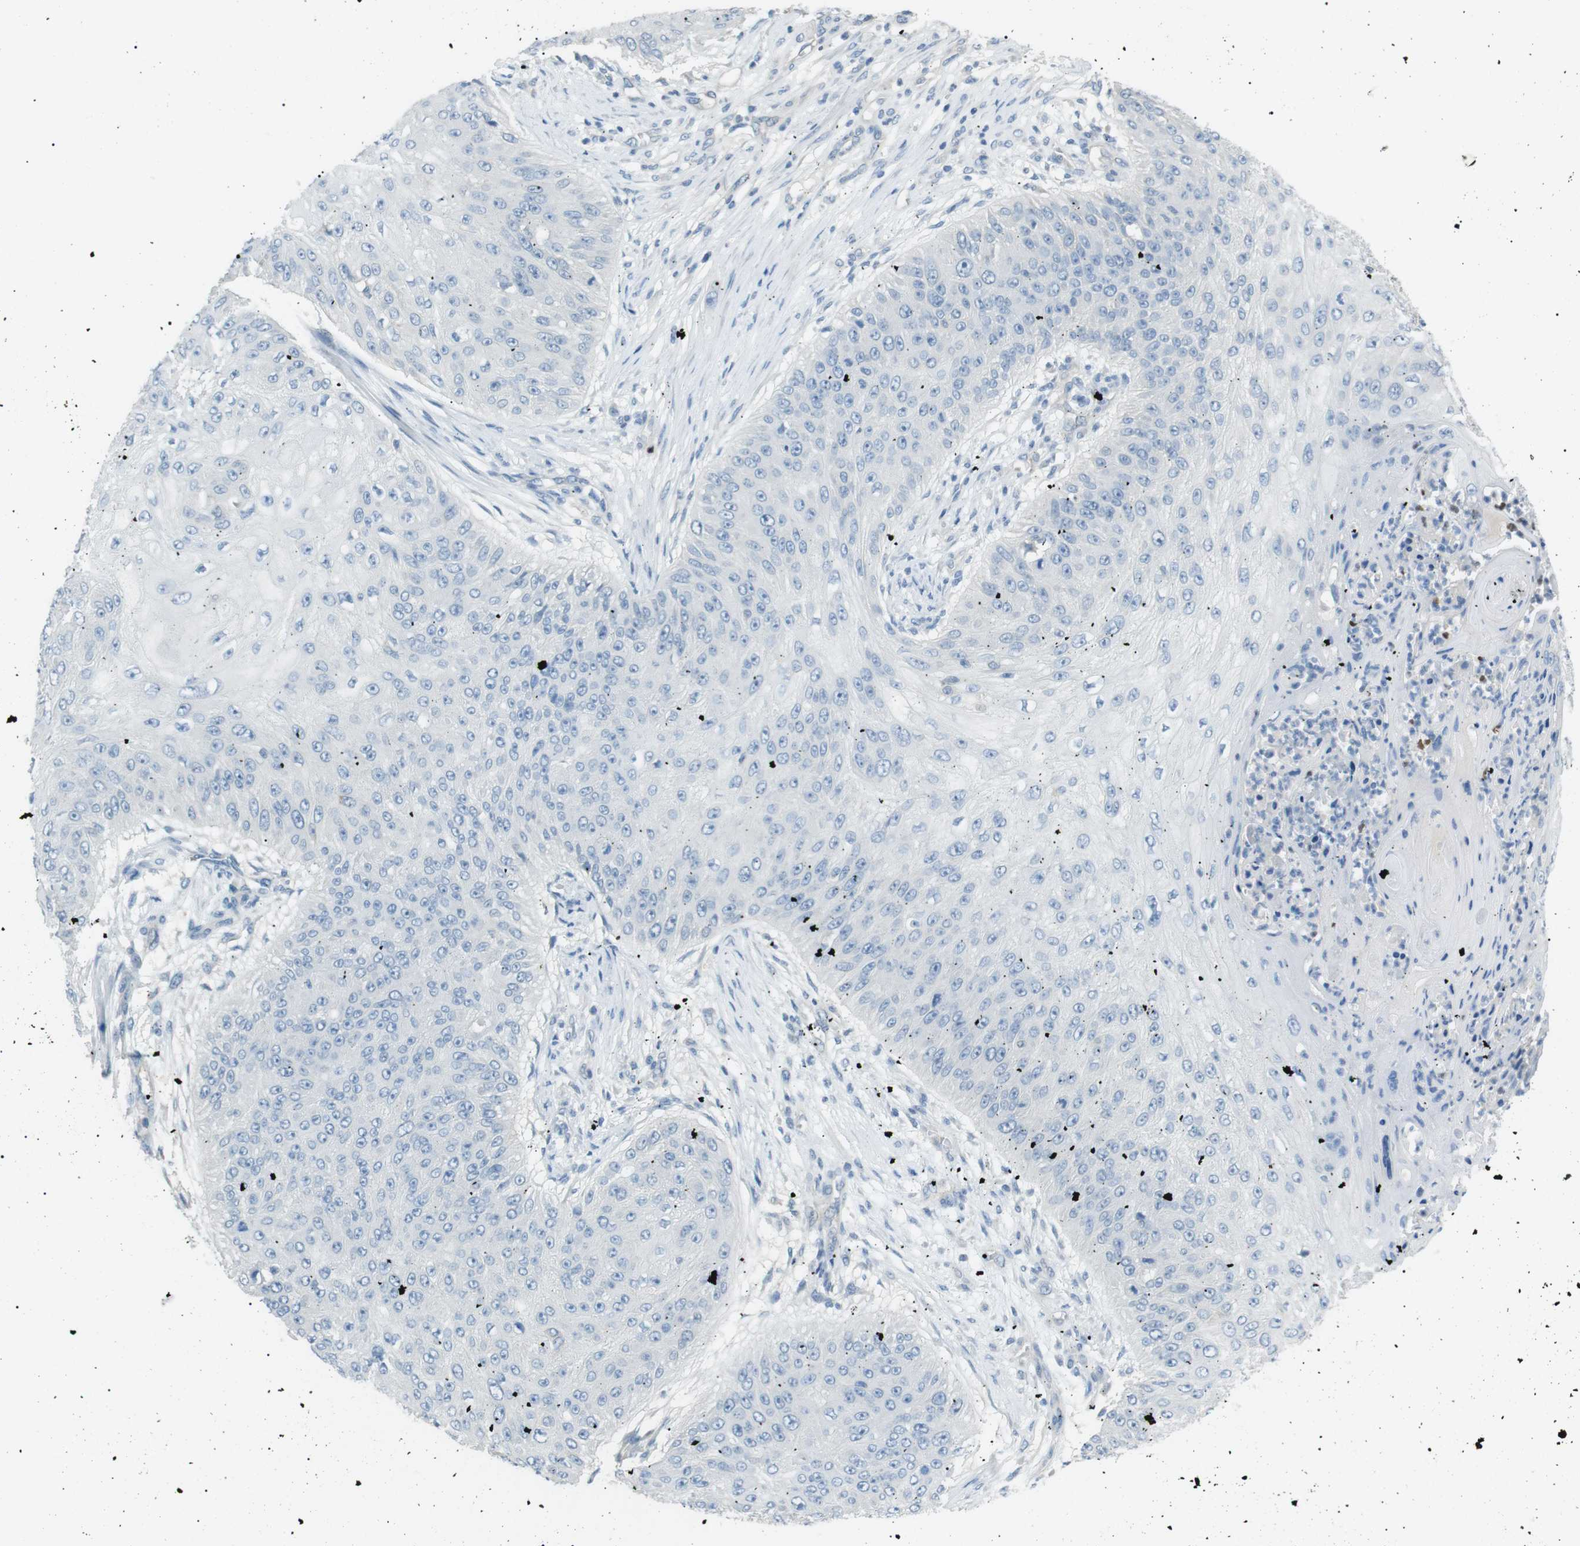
{"staining": {"intensity": "negative", "quantity": "none", "location": "none"}, "tissue": "skin cancer", "cell_type": "Tumor cells", "image_type": "cancer", "snomed": [{"axis": "morphology", "description": "Squamous cell carcinoma, NOS"}, {"axis": "topography", "description": "Skin"}], "caption": "Immunohistochemistry of human squamous cell carcinoma (skin) displays no positivity in tumor cells.", "gene": "CDH26", "patient": {"sex": "female", "age": 80}}